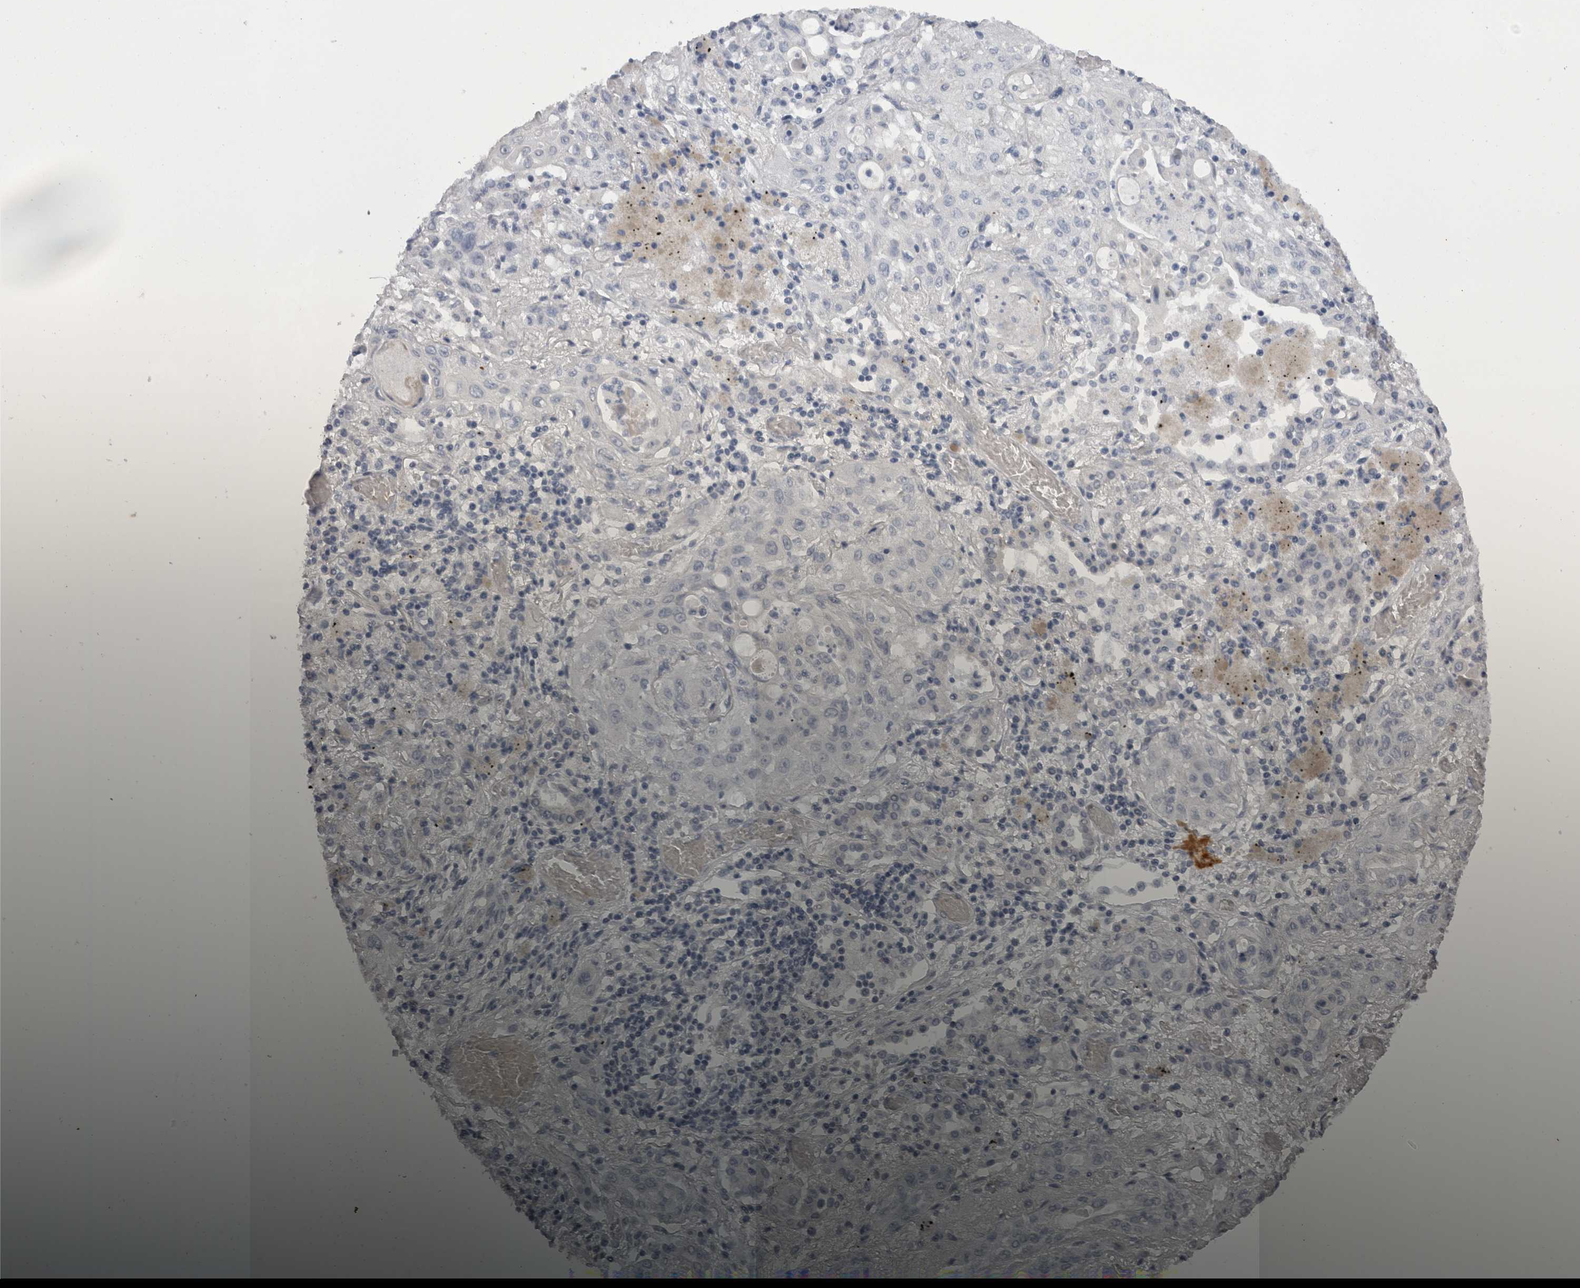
{"staining": {"intensity": "negative", "quantity": "none", "location": "none"}, "tissue": "lung cancer", "cell_type": "Tumor cells", "image_type": "cancer", "snomed": [{"axis": "morphology", "description": "Squamous cell carcinoma, NOS"}, {"axis": "topography", "description": "Lung"}], "caption": "The IHC photomicrograph has no significant staining in tumor cells of lung cancer tissue.", "gene": "CAMK2D", "patient": {"sex": "female", "age": 47}}